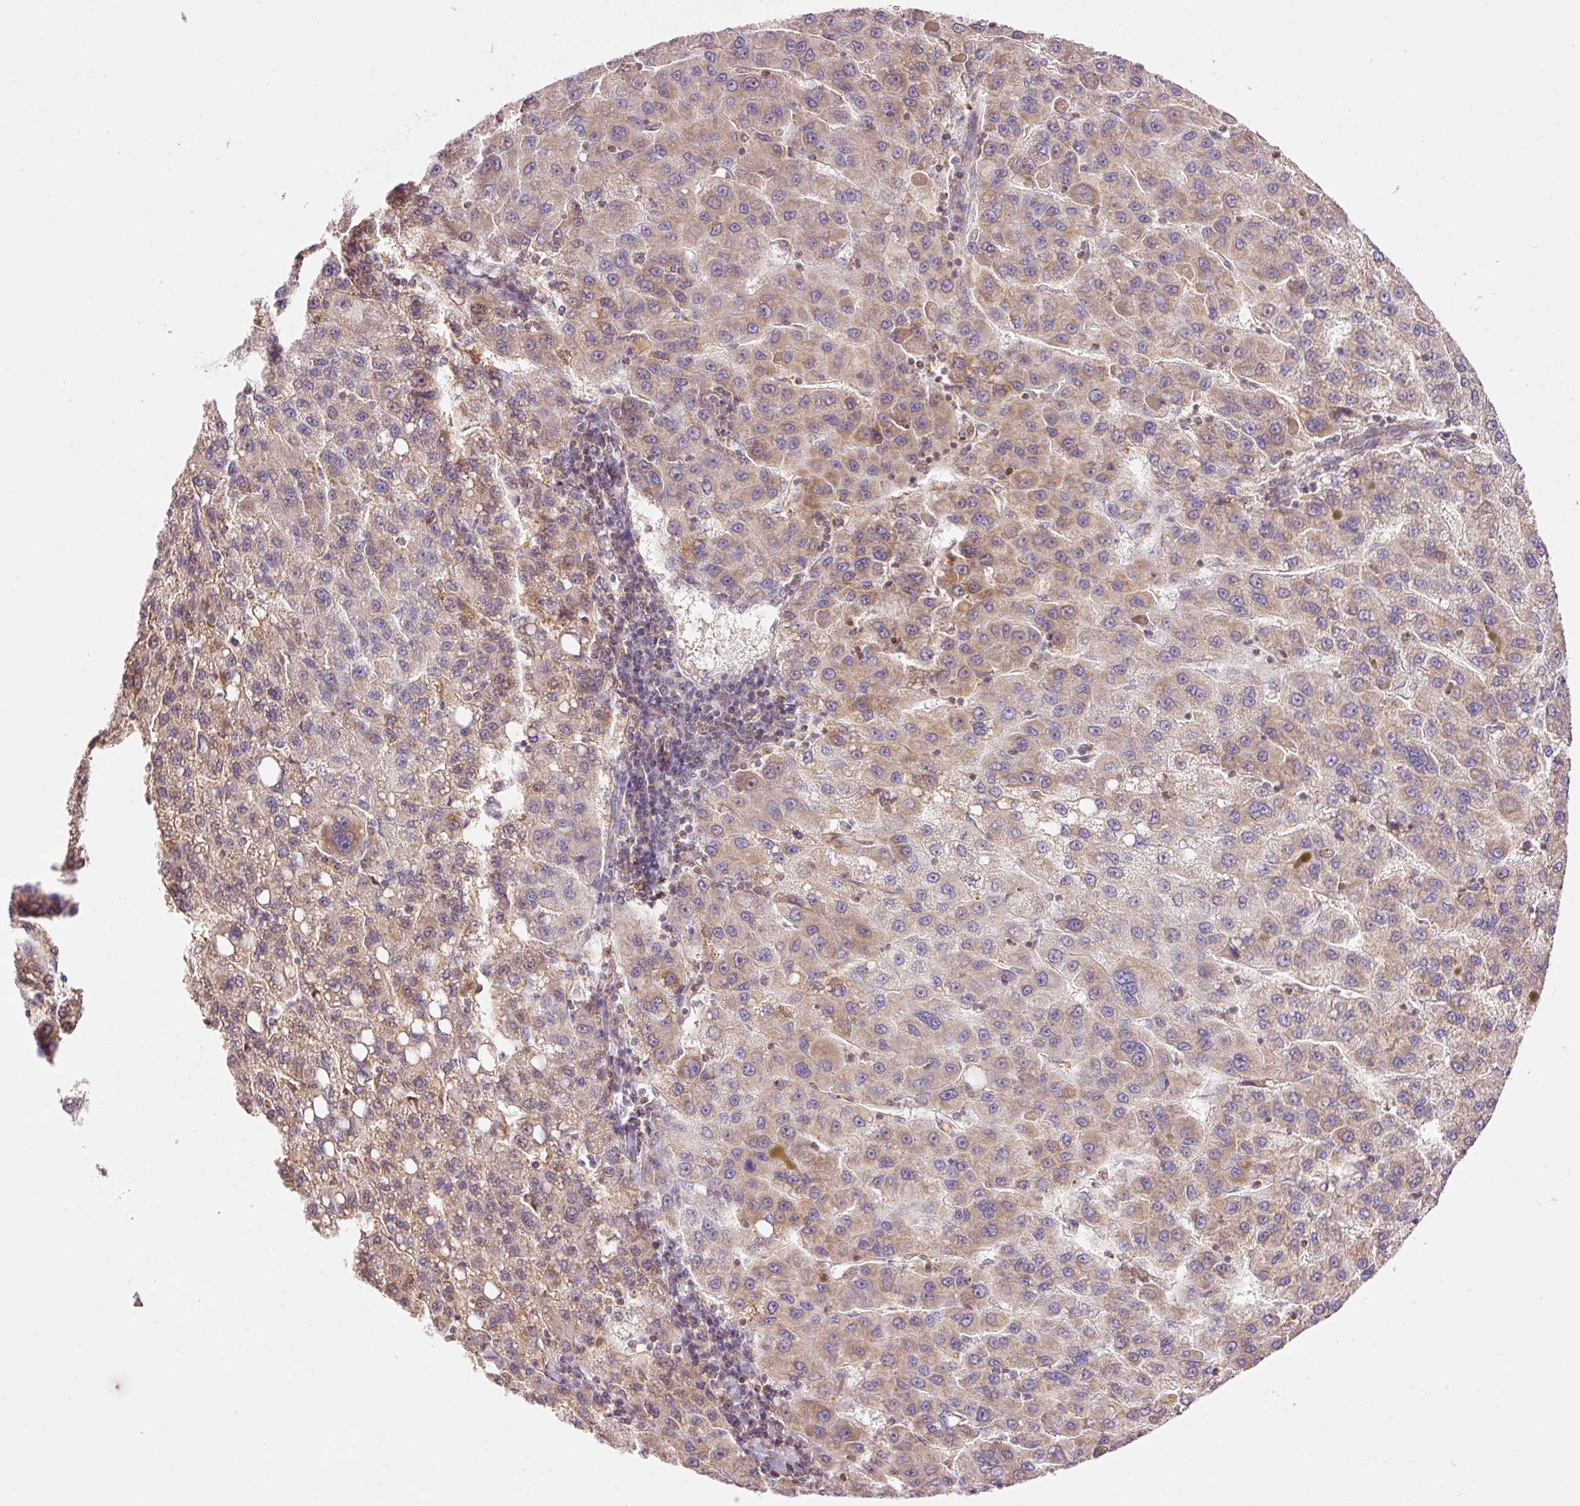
{"staining": {"intensity": "moderate", "quantity": ">75%", "location": "cytoplasmic/membranous"}, "tissue": "liver cancer", "cell_type": "Tumor cells", "image_type": "cancer", "snomed": [{"axis": "morphology", "description": "Carcinoma, Hepatocellular, NOS"}, {"axis": "topography", "description": "Liver"}], "caption": "Protein expression analysis of liver cancer (hepatocellular carcinoma) demonstrates moderate cytoplasmic/membranous positivity in about >75% of tumor cells.", "gene": "IMMT", "patient": {"sex": "female", "age": 82}}